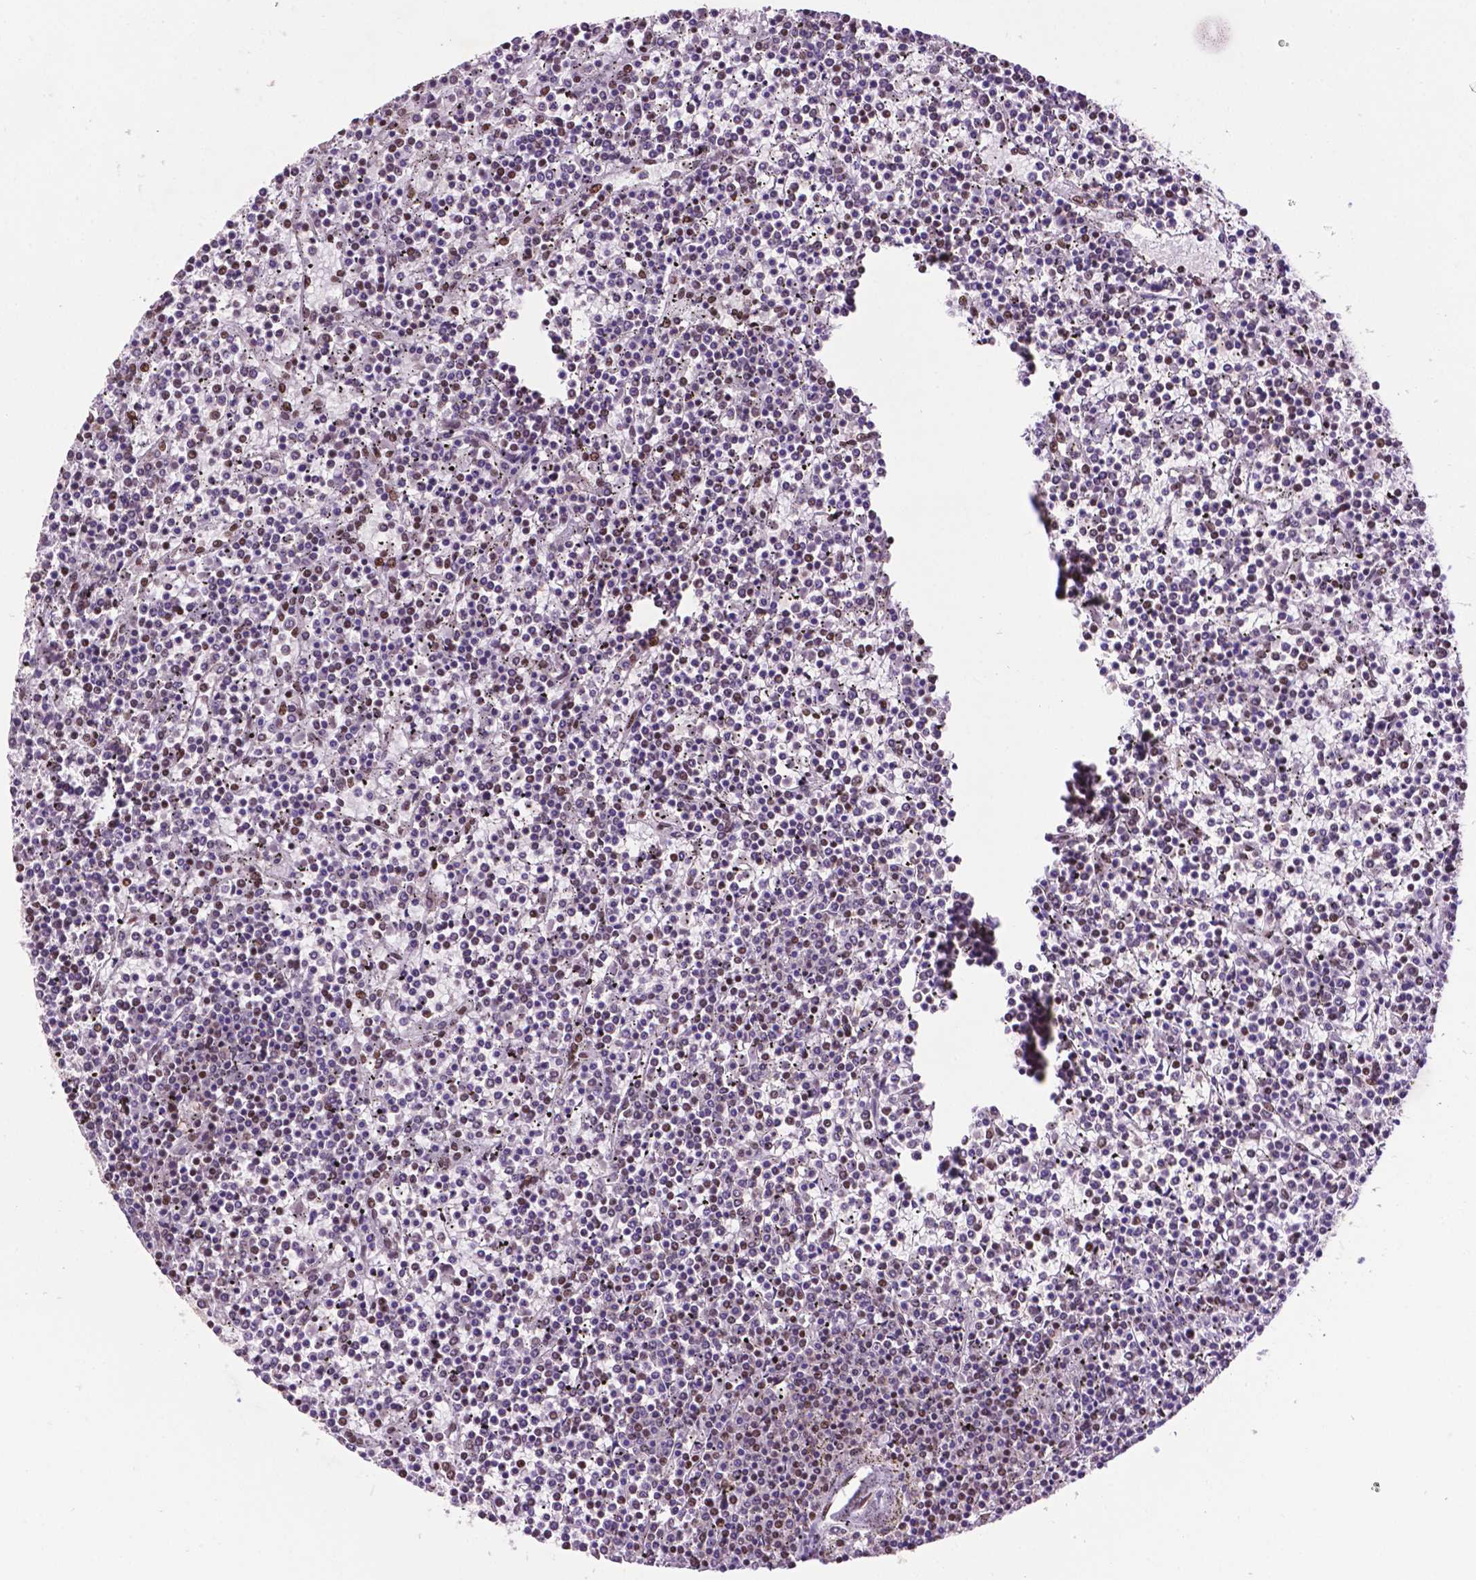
{"staining": {"intensity": "negative", "quantity": "none", "location": "none"}, "tissue": "lymphoma", "cell_type": "Tumor cells", "image_type": "cancer", "snomed": [{"axis": "morphology", "description": "Malignant lymphoma, non-Hodgkin's type, Low grade"}, {"axis": "topography", "description": "Spleen"}], "caption": "There is no significant staining in tumor cells of lymphoma.", "gene": "CCAR2", "patient": {"sex": "female", "age": 19}}